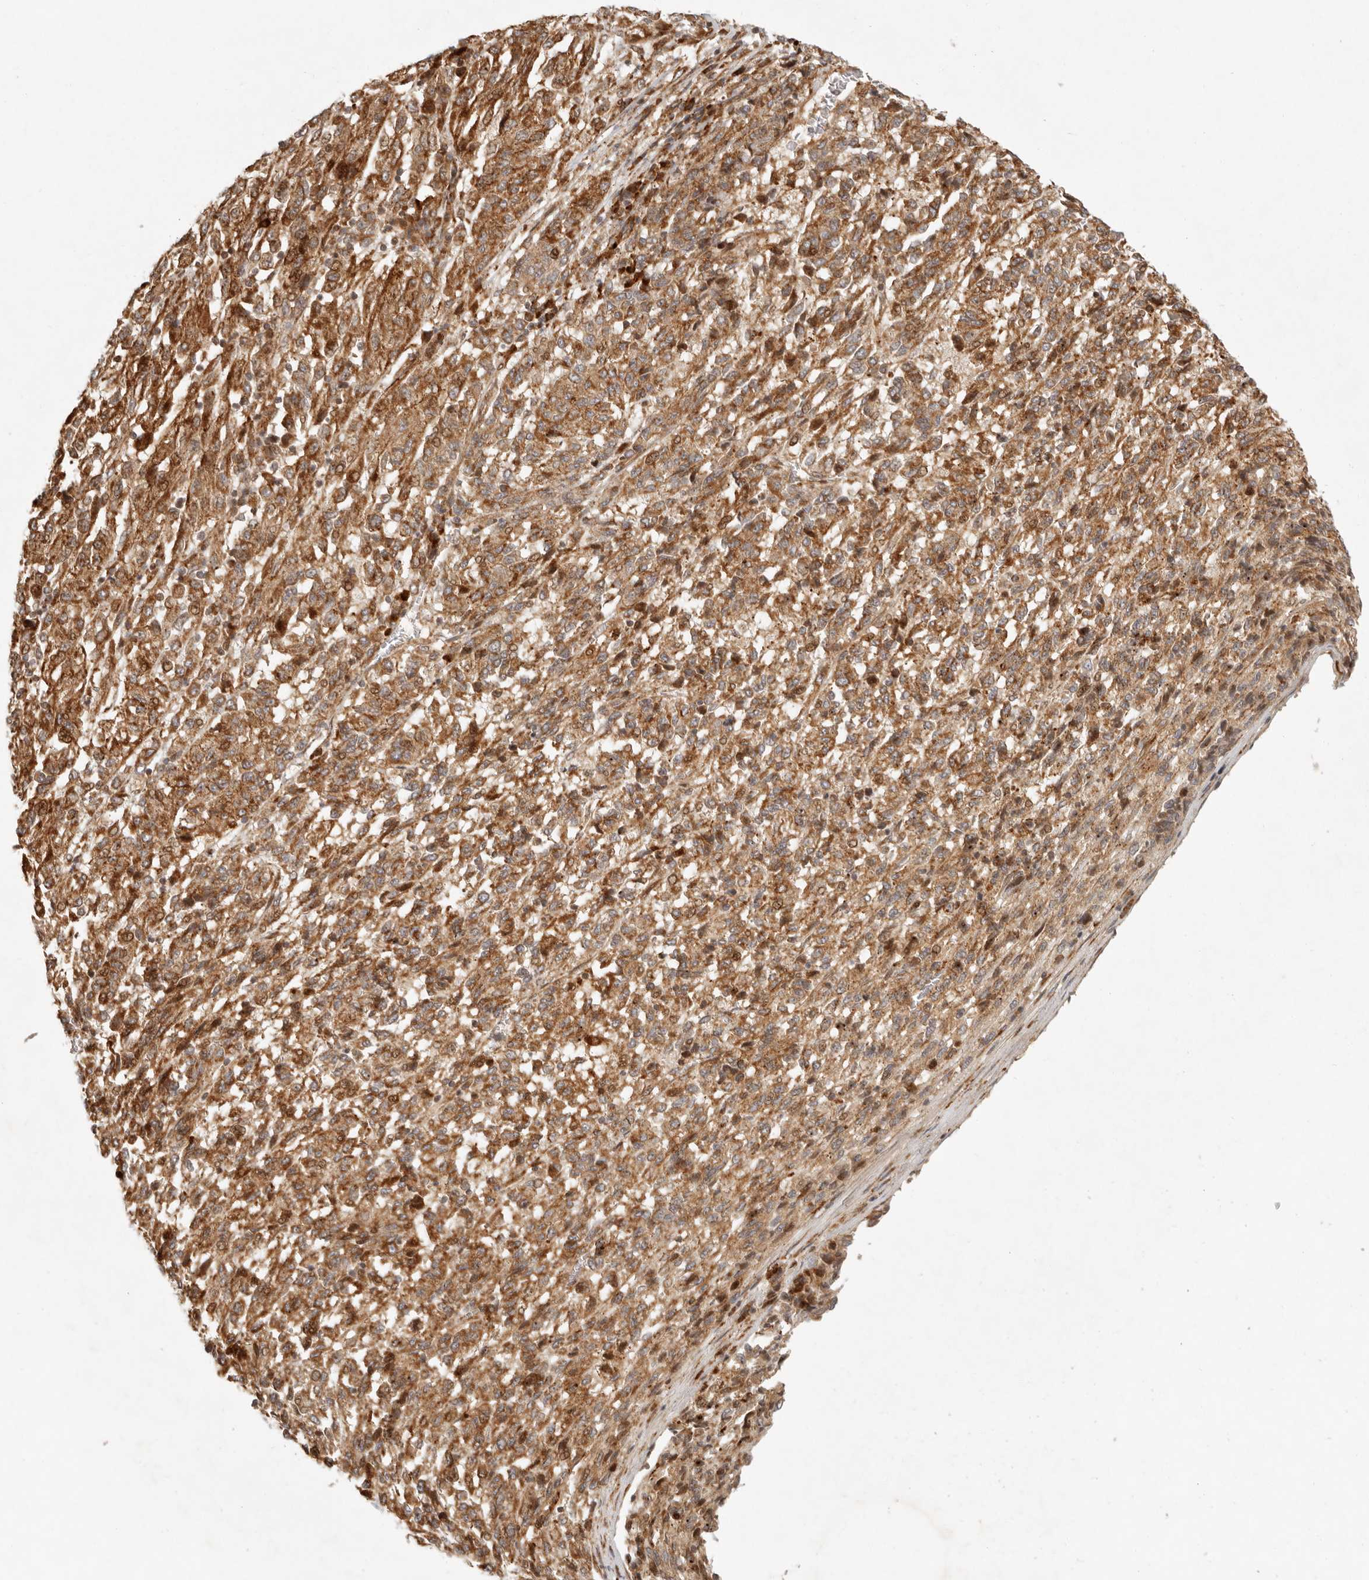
{"staining": {"intensity": "strong", "quantity": ">75%", "location": "cytoplasmic/membranous"}, "tissue": "melanoma", "cell_type": "Tumor cells", "image_type": "cancer", "snomed": [{"axis": "morphology", "description": "Malignant melanoma, Metastatic site"}, {"axis": "topography", "description": "Lung"}], "caption": "Immunohistochemical staining of malignant melanoma (metastatic site) reveals high levels of strong cytoplasmic/membranous staining in approximately >75% of tumor cells. (DAB IHC with brightfield microscopy, high magnification).", "gene": "KLHL38", "patient": {"sex": "male", "age": 64}}